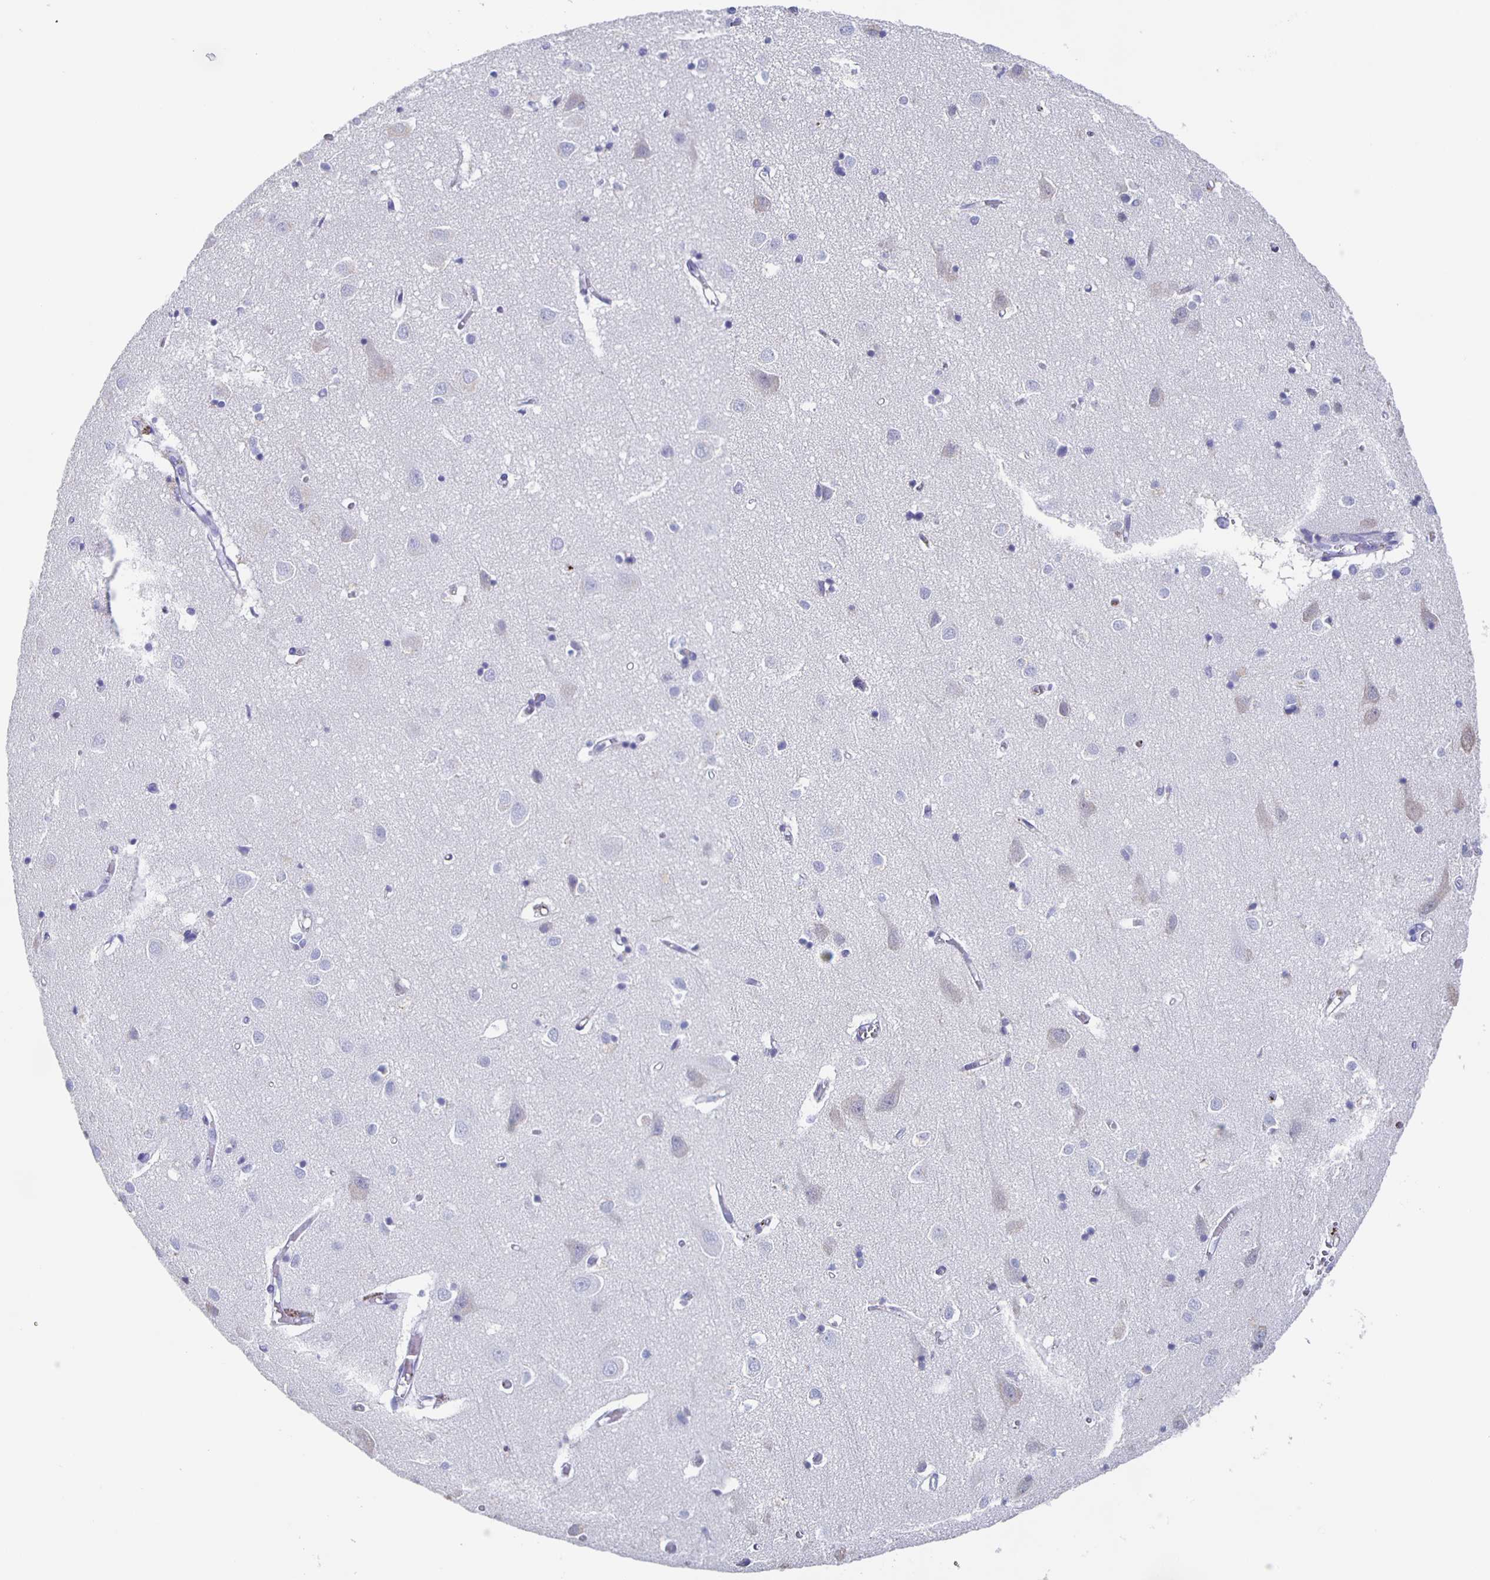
{"staining": {"intensity": "negative", "quantity": "none", "location": "none"}, "tissue": "cerebral cortex", "cell_type": "Endothelial cells", "image_type": "normal", "snomed": [{"axis": "morphology", "description": "Normal tissue, NOS"}, {"axis": "topography", "description": "Cerebral cortex"}], "caption": "Photomicrograph shows no significant protein expression in endothelial cells of normal cerebral cortex.", "gene": "FGA", "patient": {"sex": "male", "age": 70}}